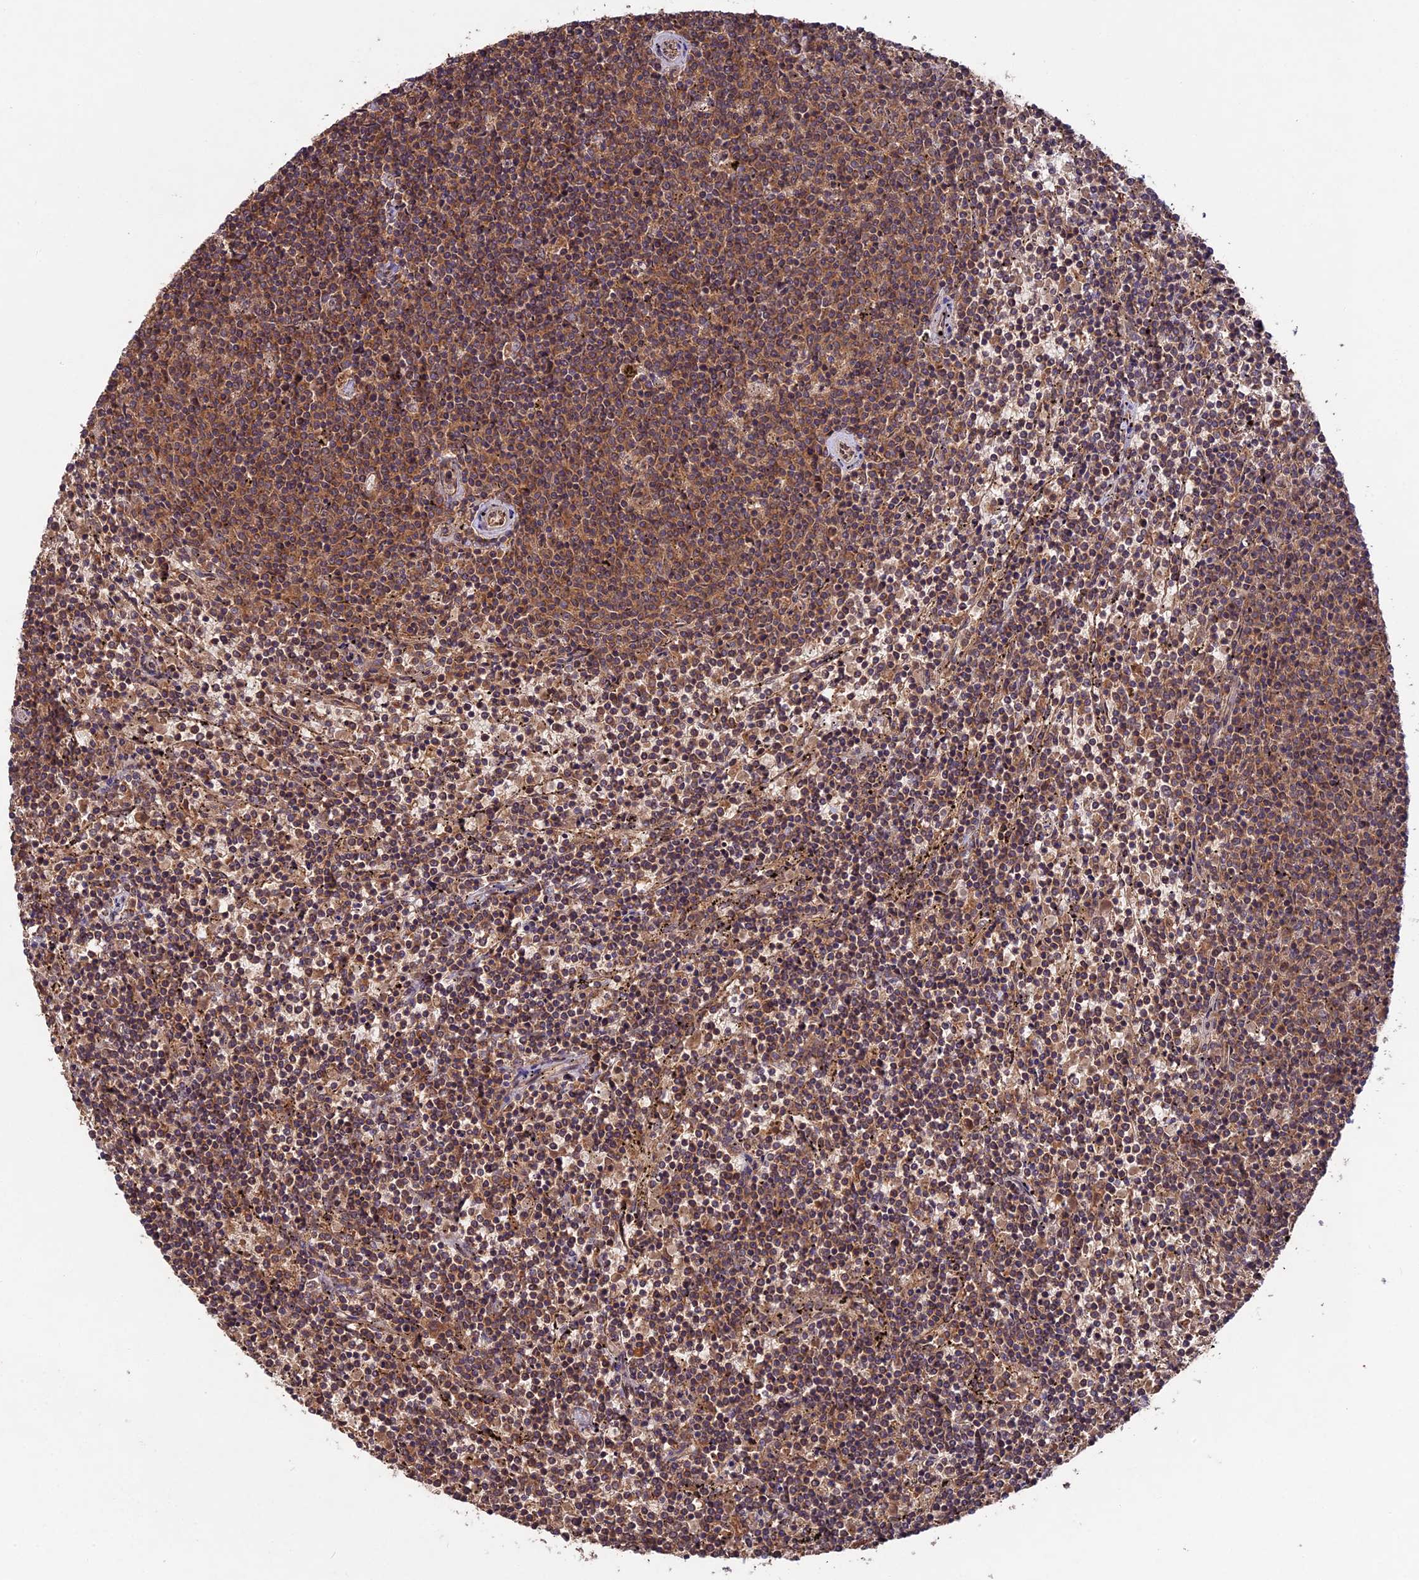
{"staining": {"intensity": "moderate", "quantity": ">75%", "location": "cytoplasmic/membranous"}, "tissue": "lymphoma", "cell_type": "Tumor cells", "image_type": "cancer", "snomed": [{"axis": "morphology", "description": "Malignant lymphoma, non-Hodgkin's type, Low grade"}, {"axis": "topography", "description": "Spleen"}], "caption": "Lymphoma stained with immunohistochemistry (IHC) demonstrates moderate cytoplasmic/membranous positivity in approximately >75% of tumor cells. Using DAB (brown) and hematoxylin (blue) stains, captured at high magnification using brightfield microscopy.", "gene": "CHAC1", "patient": {"sex": "female", "age": 50}}